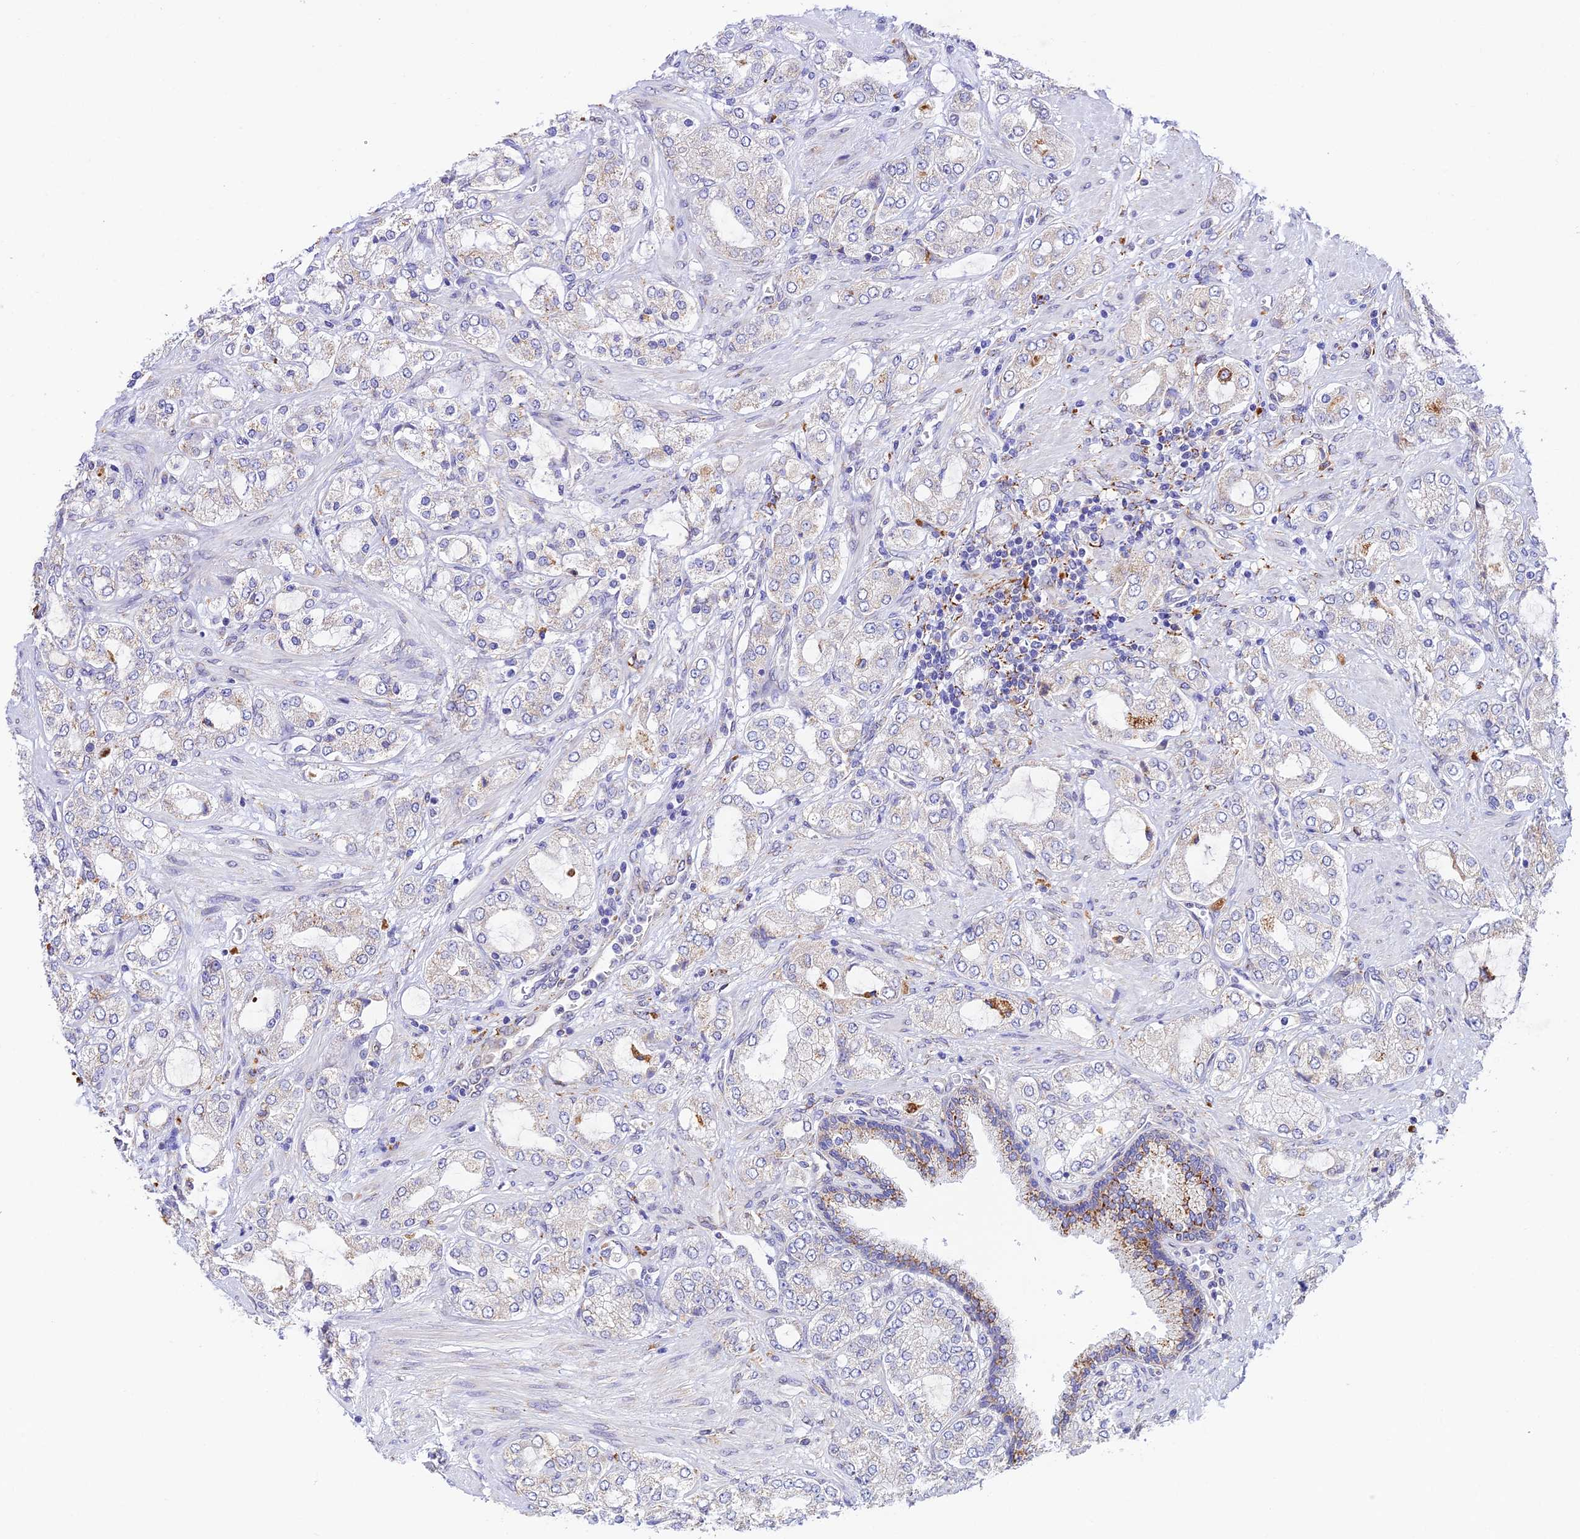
{"staining": {"intensity": "negative", "quantity": "none", "location": "none"}, "tissue": "prostate cancer", "cell_type": "Tumor cells", "image_type": "cancer", "snomed": [{"axis": "morphology", "description": "Adenocarcinoma, High grade"}, {"axis": "topography", "description": "Prostate"}], "caption": "This is a photomicrograph of immunohistochemistry (IHC) staining of high-grade adenocarcinoma (prostate), which shows no positivity in tumor cells.", "gene": "VKORC1", "patient": {"sex": "male", "age": 64}}